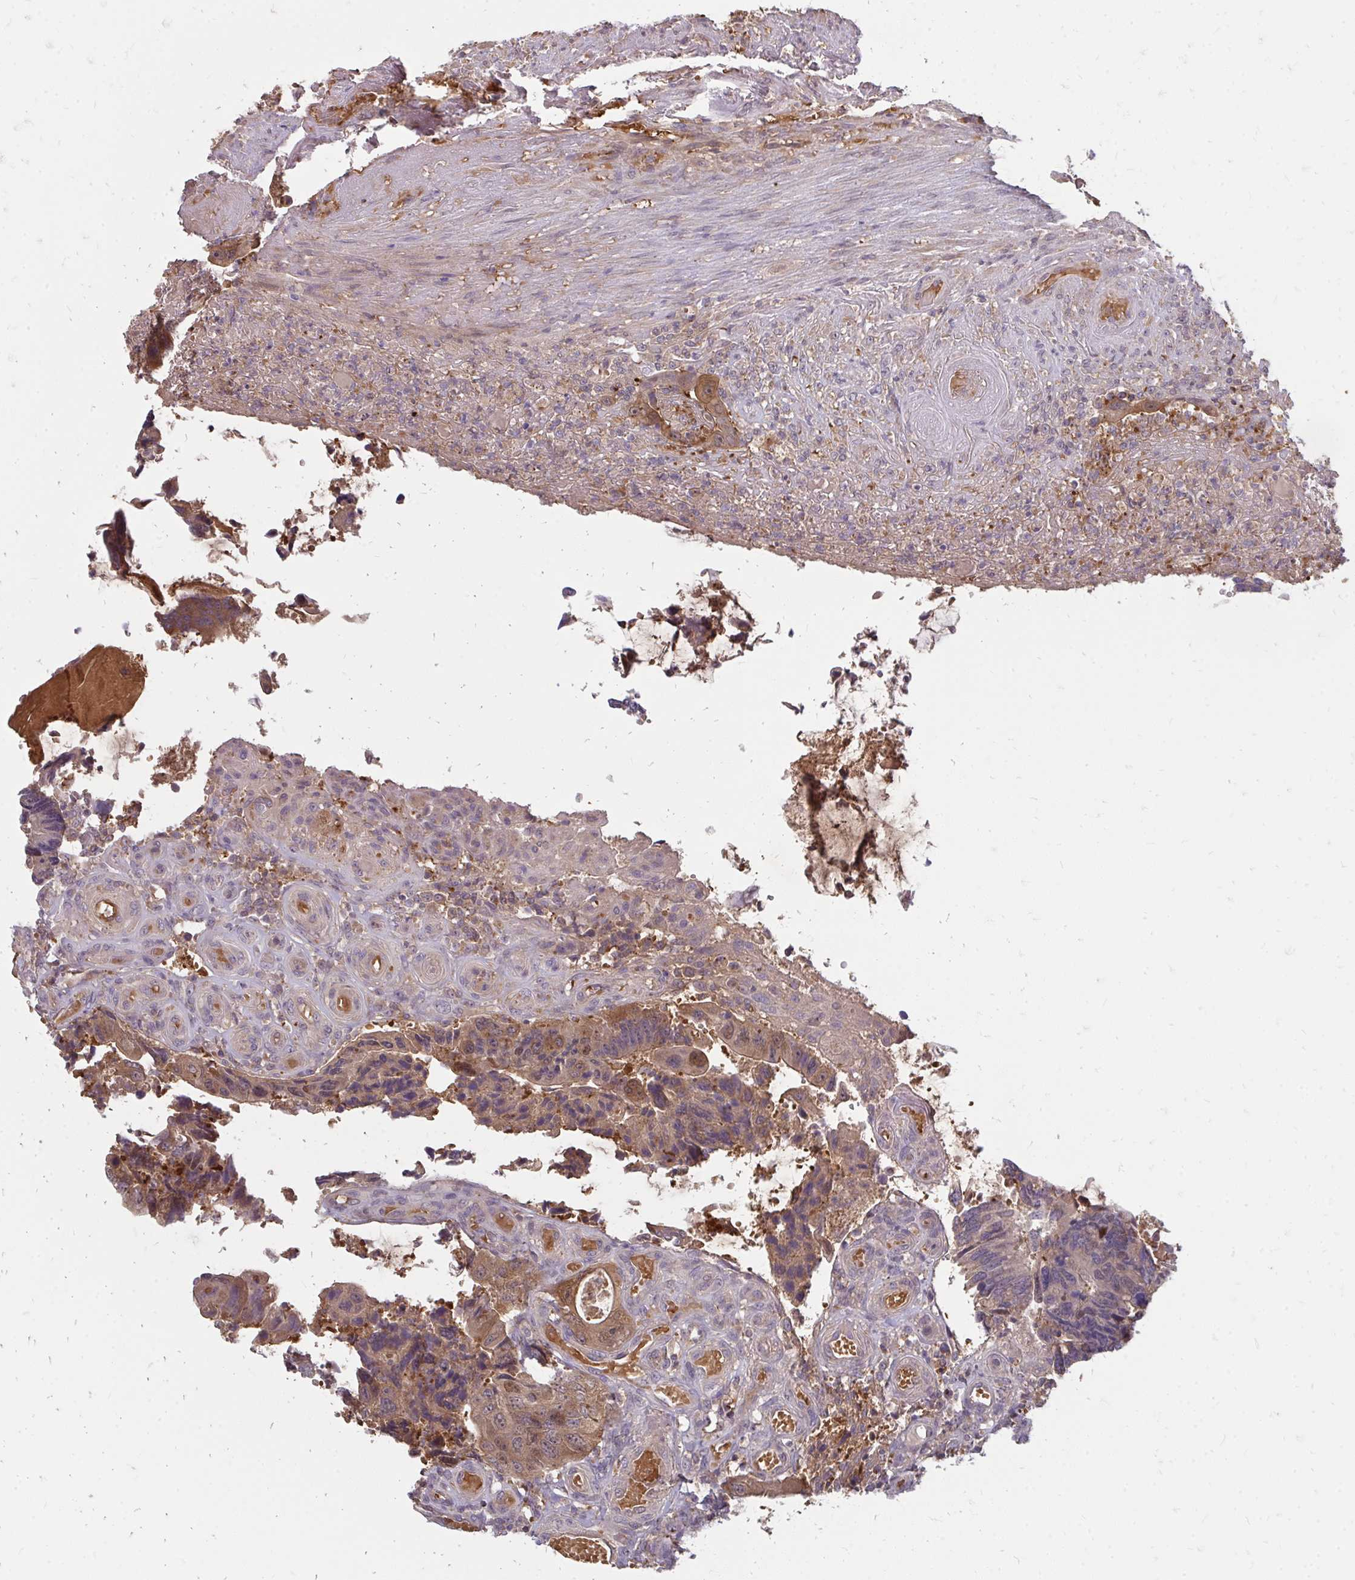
{"staining": {"intensity": "moderate", "quantity": ">75%", "location": "cytoplasmic/membranous"}, "tissue": "colorectal cancer", "cell_type": "Tumor cells", "image_type": "cancer", "snomed": [{"axis": "morphology", "description": "Adenocarcinoma, NOS"}, {"axis": "topography", "description": "Colon"}], "caption": "Protein expression analysis of colorectal cancer exhibits moderate cytoplasmic/membranous expression in approximately >75% of tumor cells. (IHC, brightfield microscopy, high magnification).", "gene": "ZNF285", "patient": {"sex": "male", "age": 87}}